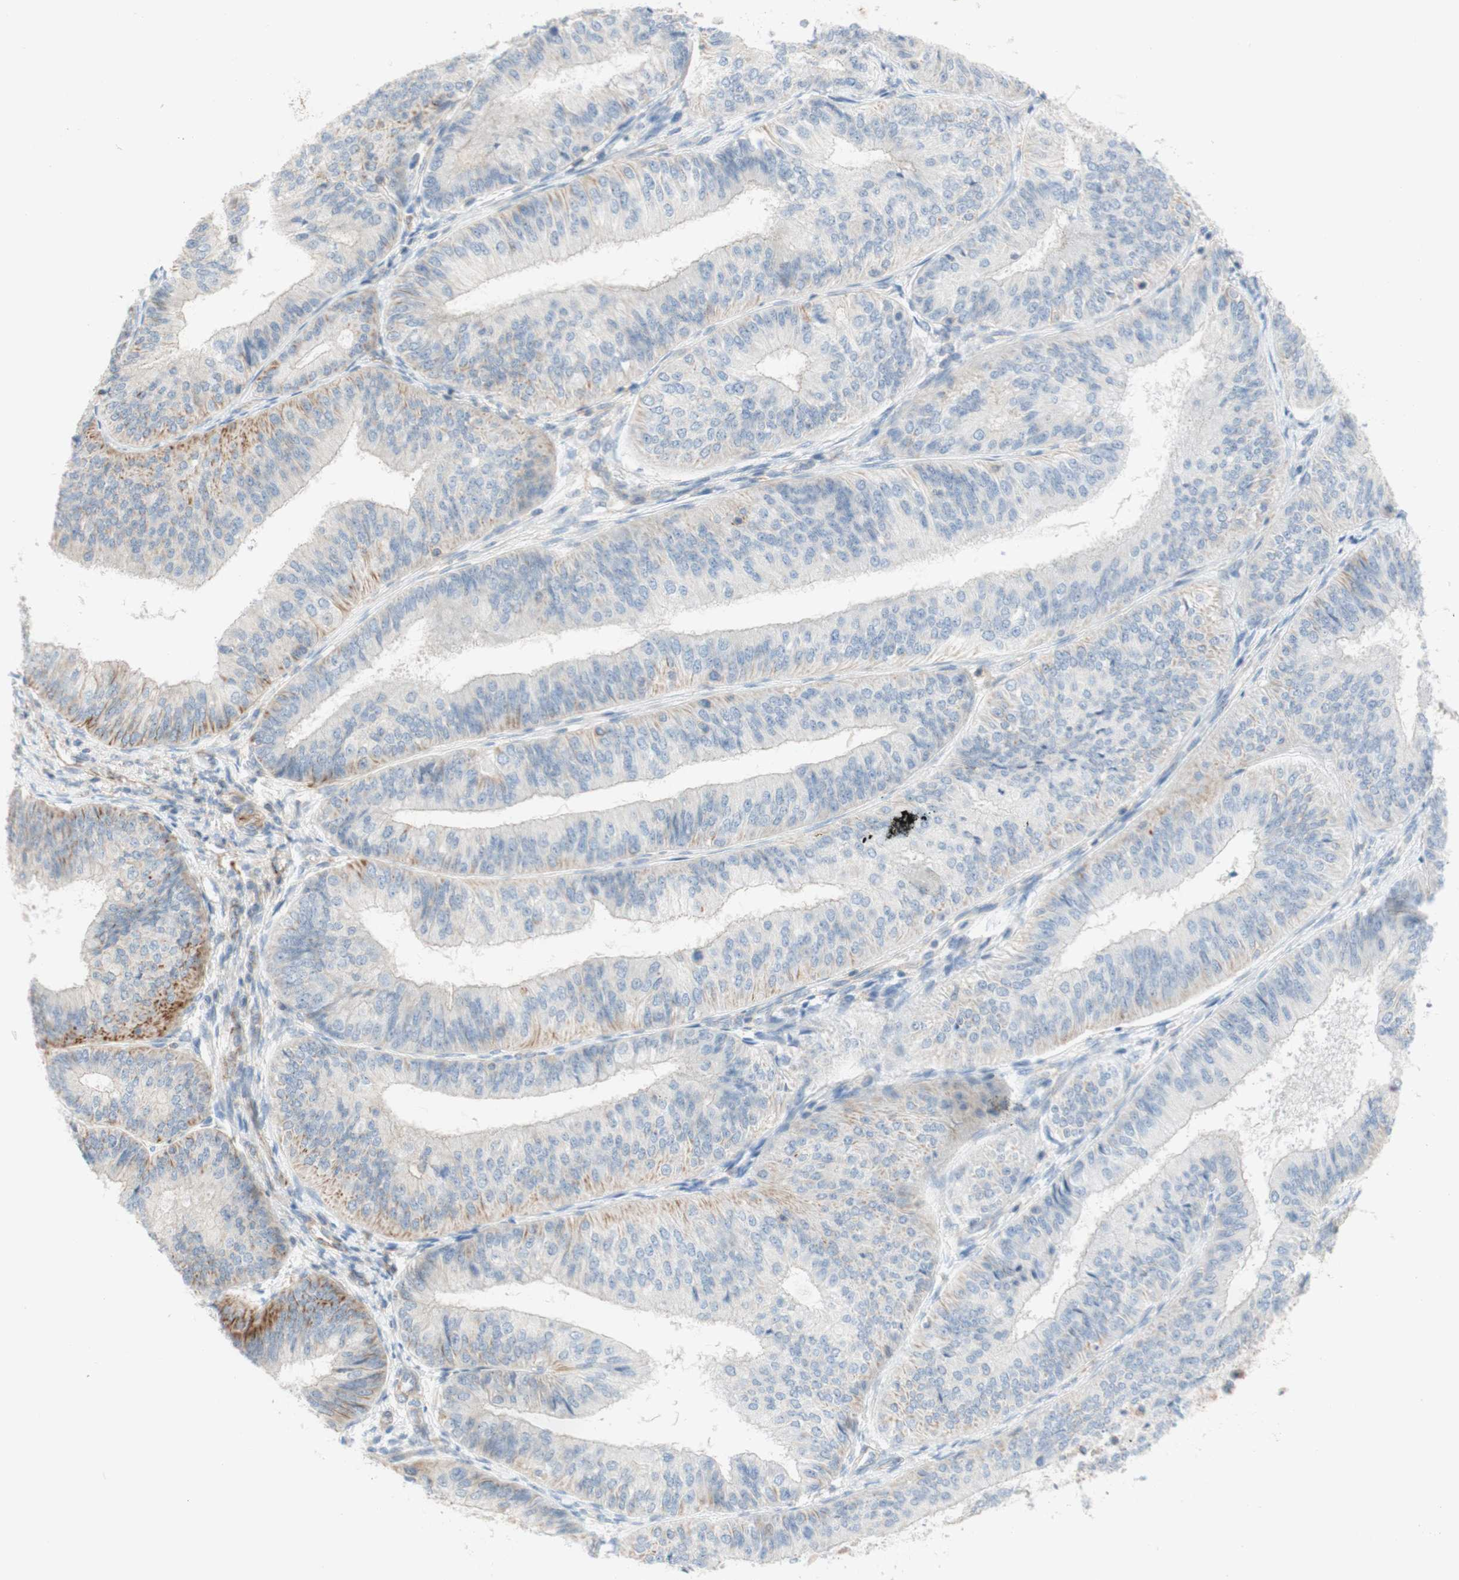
{"staining": {"intensity": "moderate", "quantity": "<25%", "location": "cytoplasmic/membranous"}, "tissue": "endometrial cancer", "cell_type": "Tumor cells", "image_type": "cancer", "snomed": [{"axis": "morphology", "description": "Adenocarcinoma, NOS"}, {"axis": "topography", "description": "Endometrium"}], "caption": "Human endometrial cancer (adenocarcinoma) stained with a protein marker shows moderate staining in tumor cells.", "gene": "POU2AF1", "patient": {"sex": "female", "age": 58}}